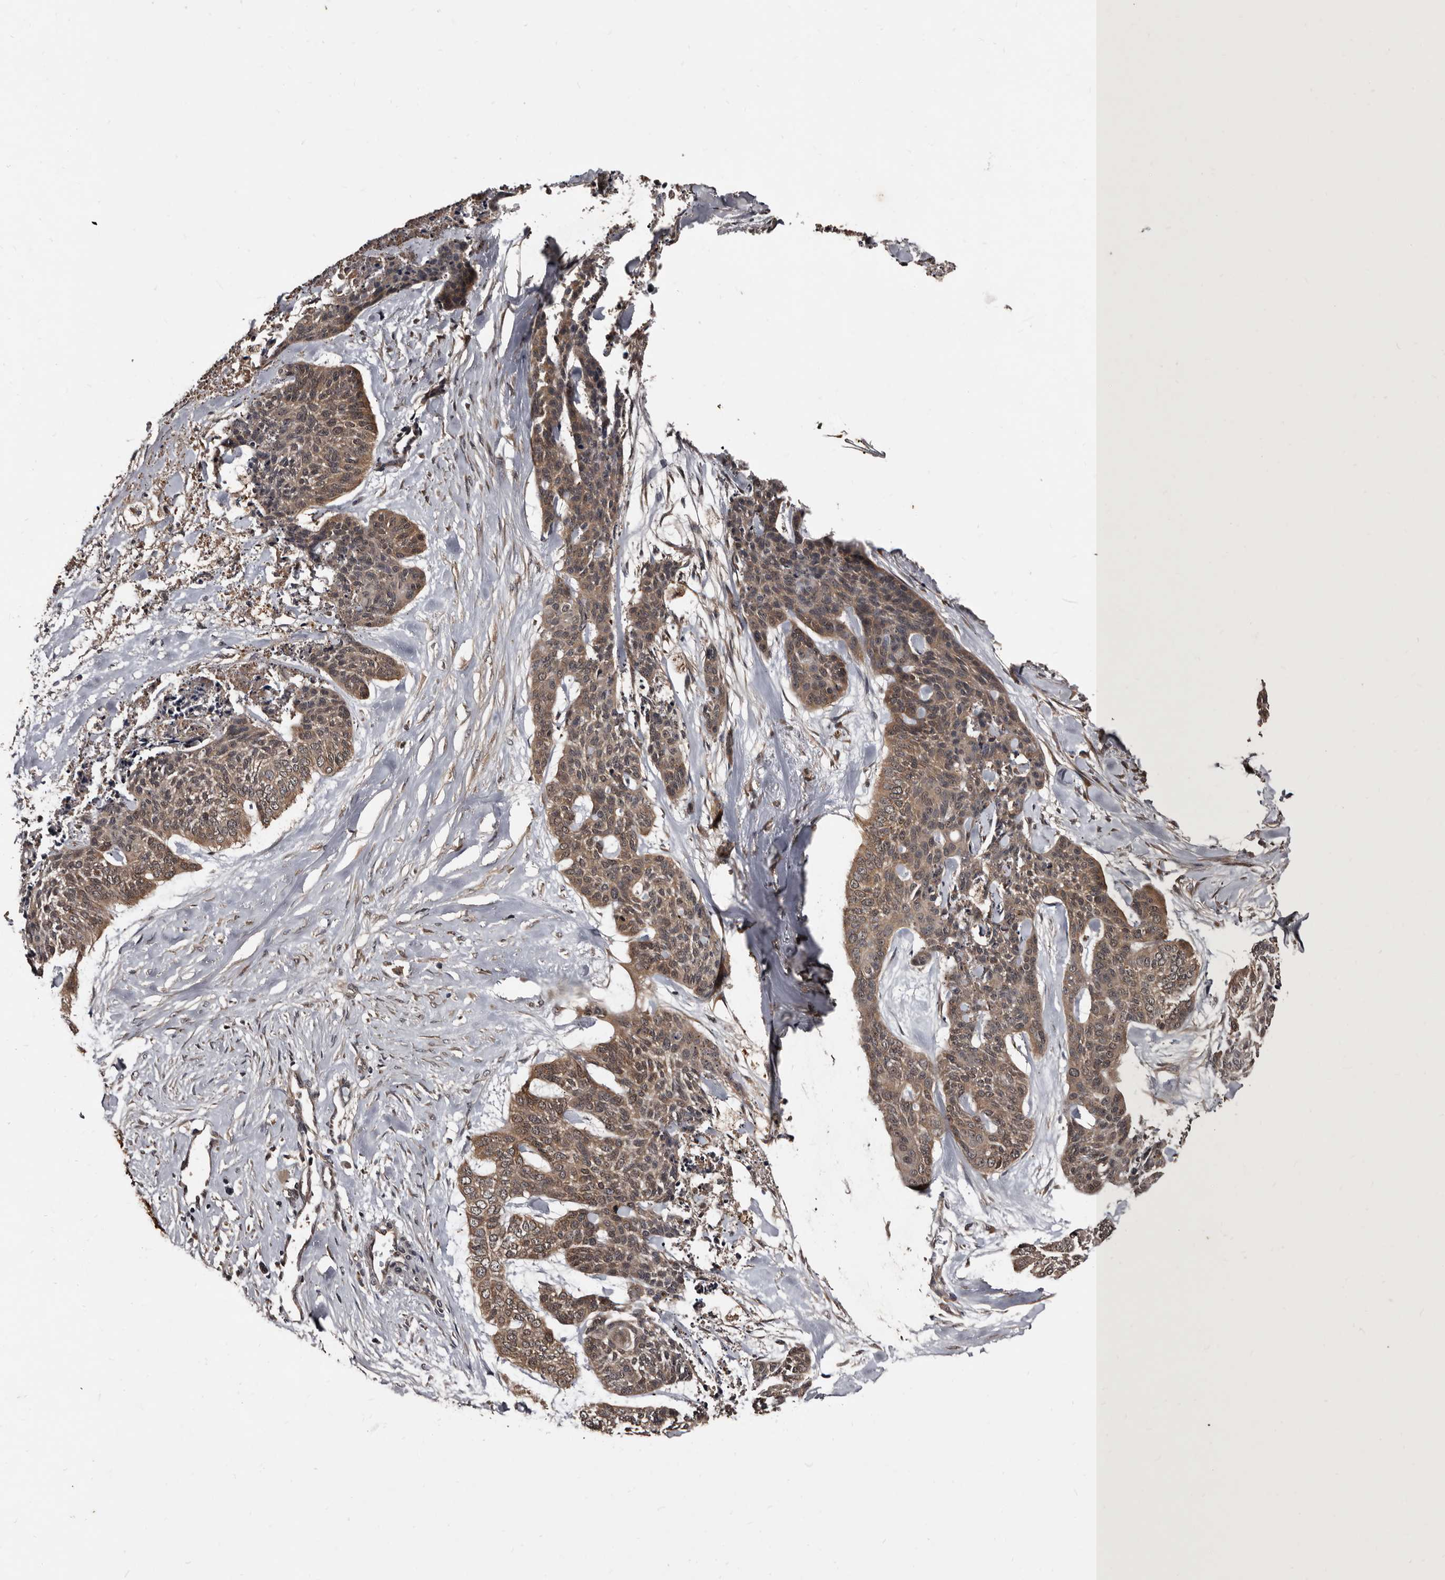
{"staining": {"intensity": "moderate", "quantity": ">75%", "location": "cytoplasmic/membranous"}, "tissue": "skin cancer", "cell_type": "Tumor cells", "image_type": "cancer", "snomed": [{"axis": "morphology", "description": "Basal cell carcinoma"}, {"axis": "topography", "description": "Skin"}], "caption": "This micrograph displays immunohistochemistry staining of human skin basal cell carcinoma, with medium moderate cytoplasmic/membranous positivity in about >75% of tumor cells.", "gene": "PMVK", "patient": {"sex": "female", "age": 64}}